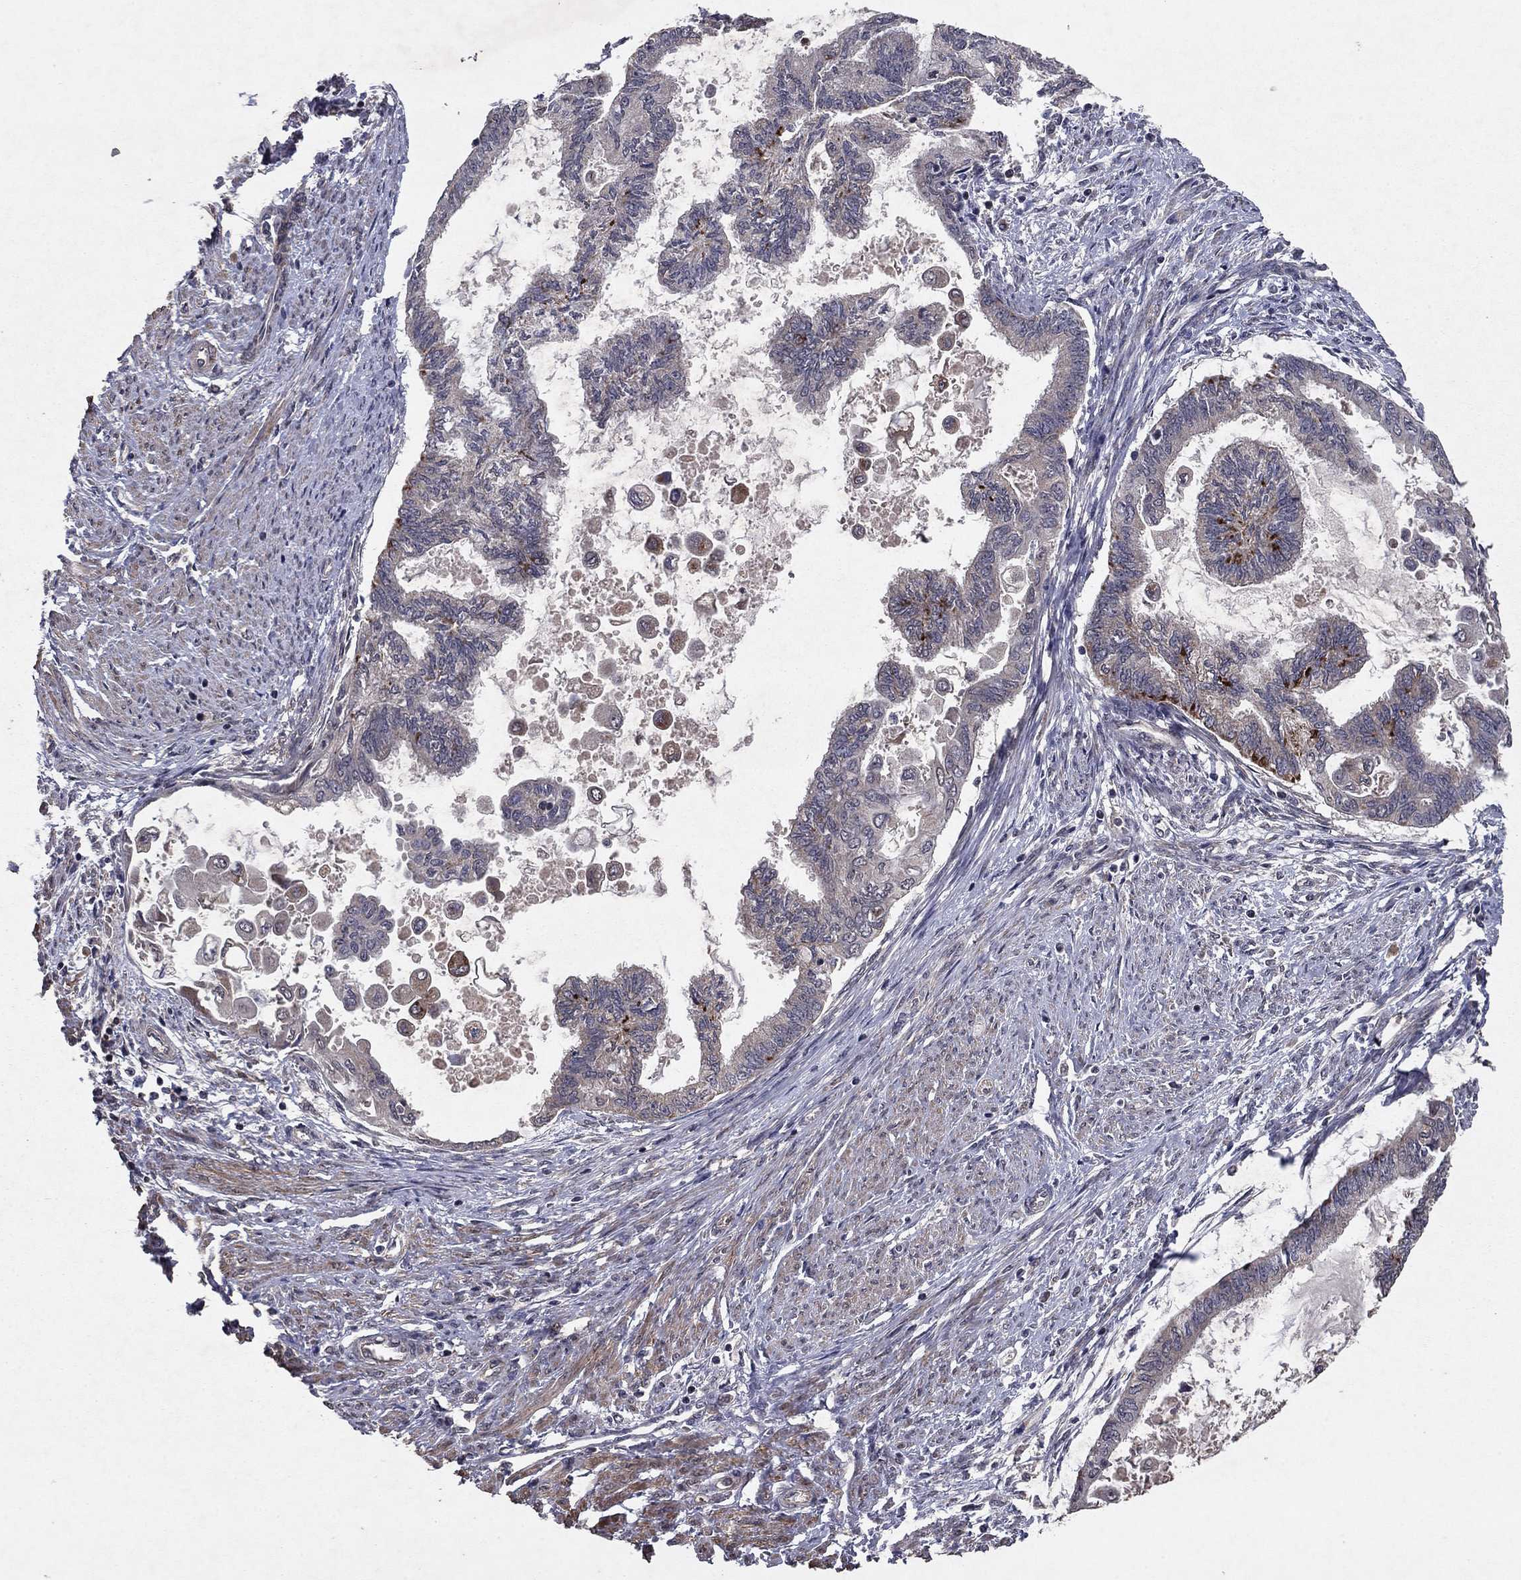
{"staining": {"intensity": "strong", "quantity": "25%-75%", "location": "cytoplasmic/membranous"}, "tissue": "endometrial cancer", "cell_type": "Tumor cells", "image_type": "cancer", "snomed": [{"axis": "morphology", "description": "Adenocarcinoma, NOS"}, {"axis": "topography", "description": "Endometrium"}], "caption": "A high-resolution histopathology image shows IHC staining of endometrial adenocarcinoma, which reveals strong cytoplasmic/membranous positivity in about 25%-75% of tumor cells.", "gene": "DHRS1", "patient": {"sex": "female", "age": 86}}